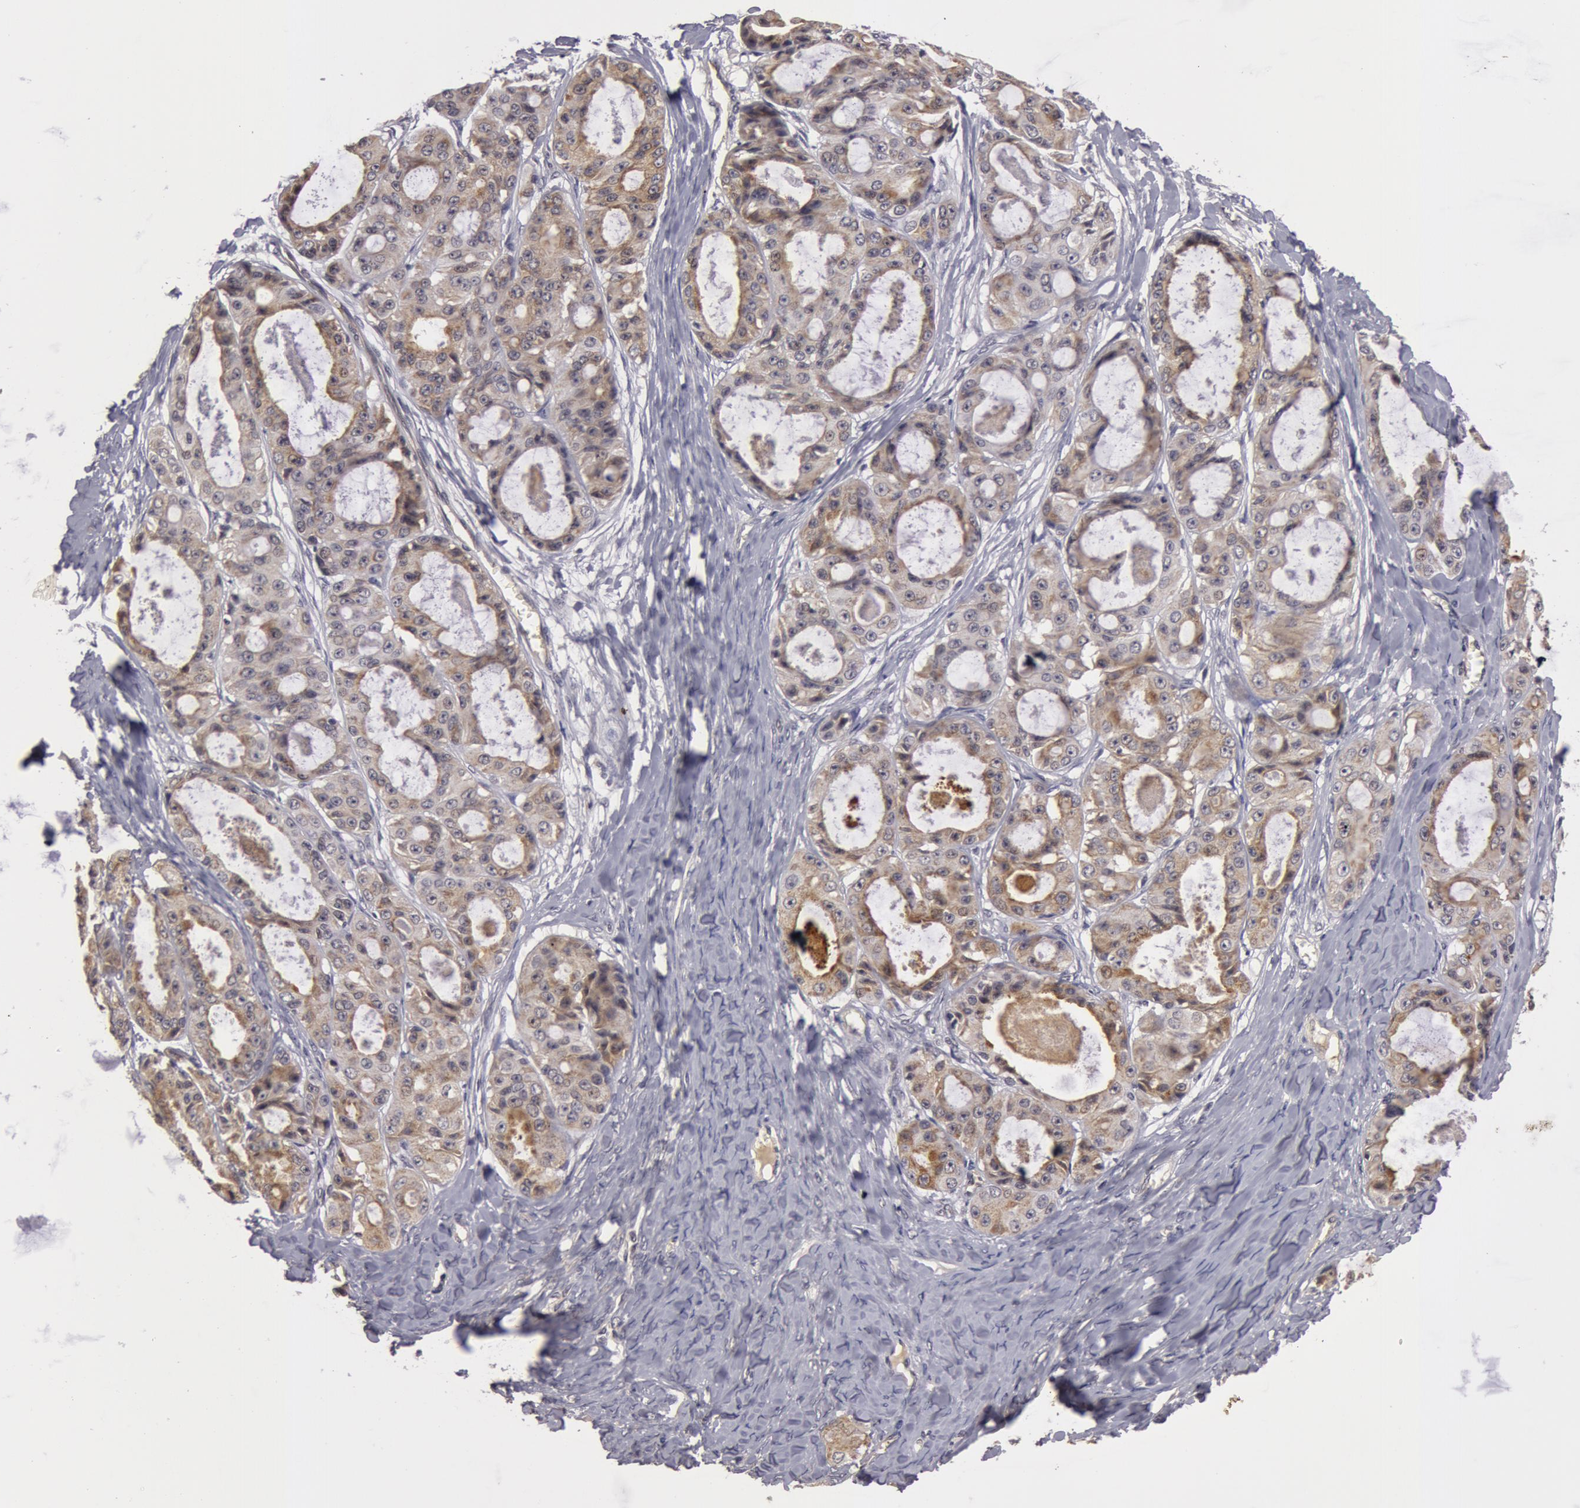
{"staining": {"intensity": "weak", "quantity": ">75%", "location": "cytoplasmic/membranous"}, "tissue": "ovarian cancer", "cell_type": "Tumor cells", "image_type": "cancer", "snomed": [{"axis": "morphology", "description": "Carcinoma, endometroid"}, {"axis": "topography", "description": "Ovary"}], "caption": "This is an image of immunohistochemistry staining of endometroid carcinoma (ovarian), which shows weak expression in the cytoplasmic/membranous of tumor cells.", "gene": "SYTL4", "patient": {"sex": "female", "age": 61}}